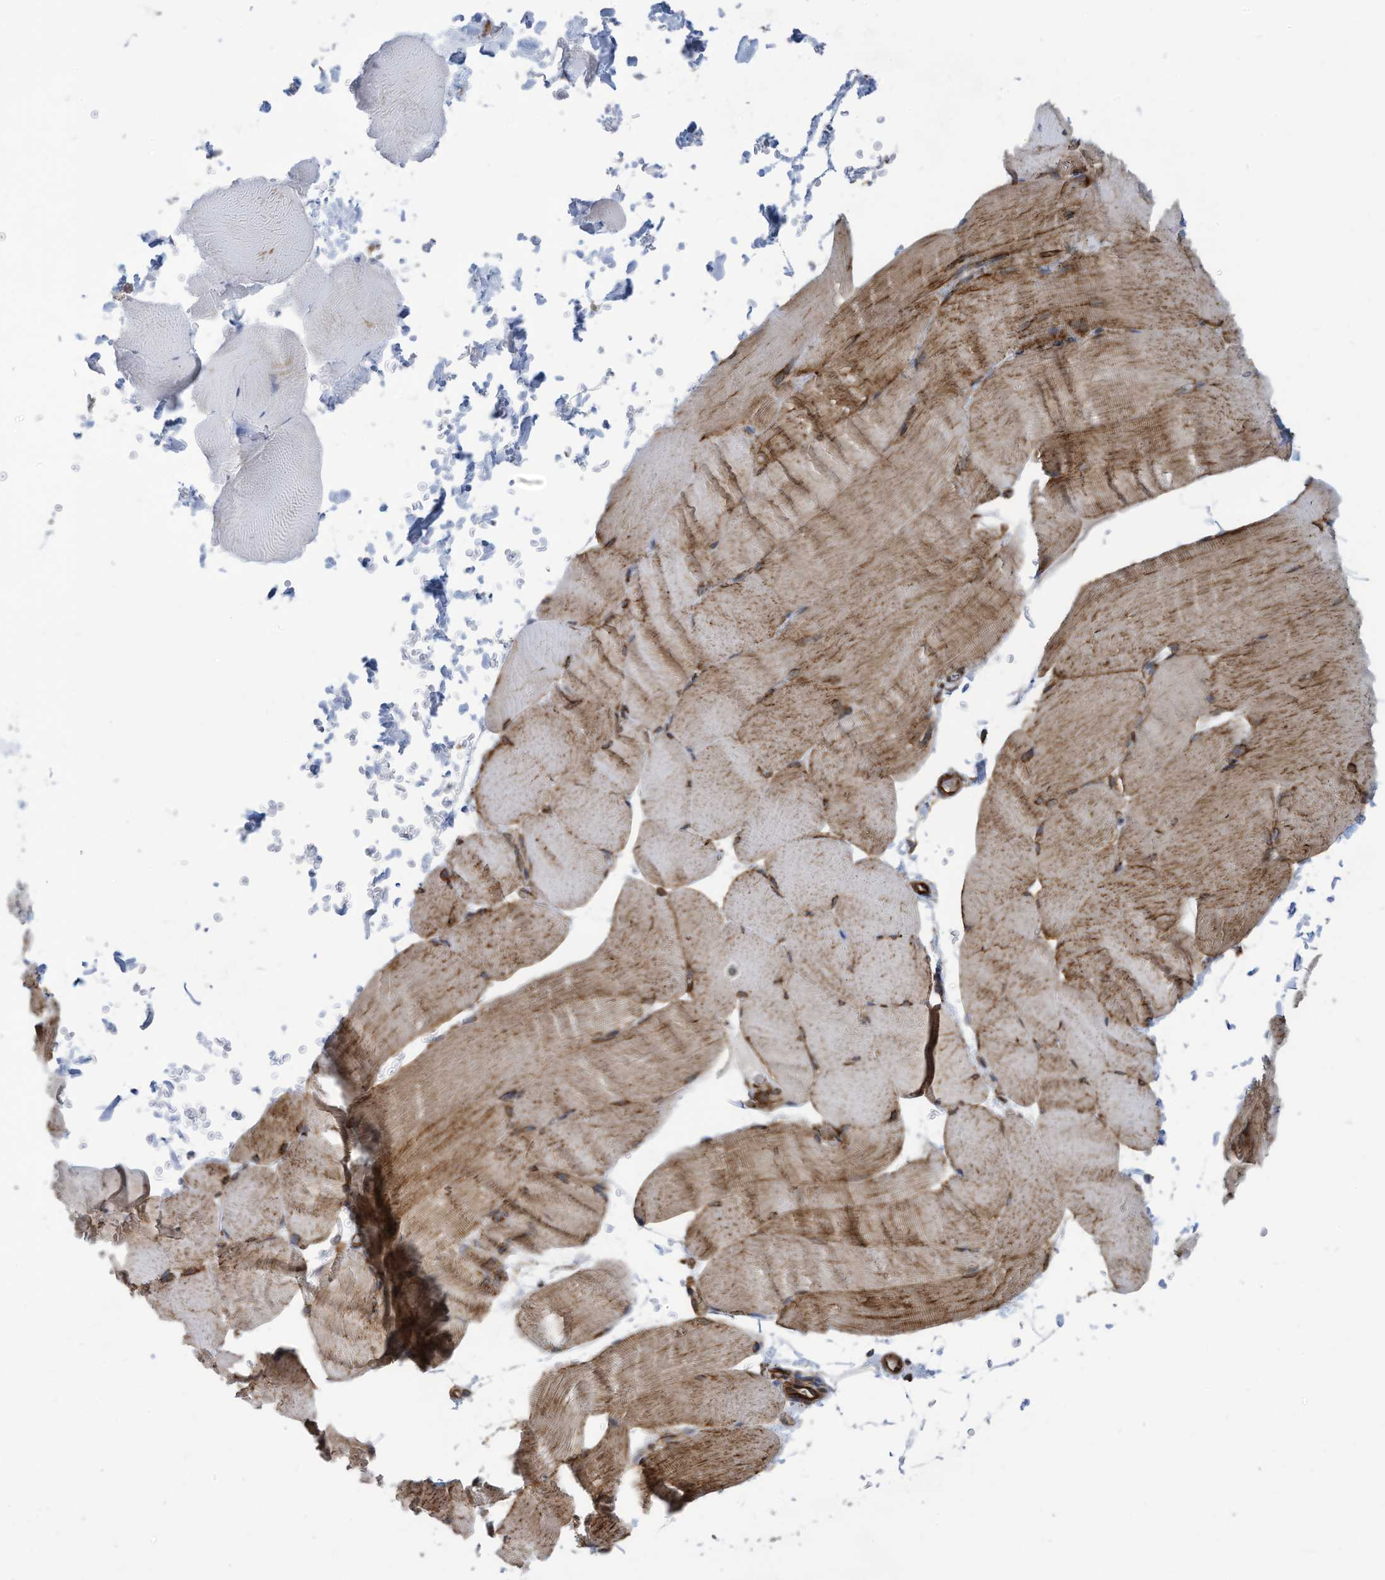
{"staining": {"intensity": "moderate", "quantity": ">75%", "location": "cytoplasmic/membranous"}, "tissue": "skeletal muscle", "cell_type": "Myocytes", "image_type": "normal", "snomed": [{"axis": "morphology", "description": "Normal tissue, NOS"}, {"axis": "topography", "description": "Skeletal muscle"}, {"axis": "topography", "description": "Parathyroid gland"}], "caption": "High-power microscopy captured an IHC image of normal skeletal muscle, revealing moderate cytoplasmic/membranous expression in about >75% of myocytes. (DAB (3,3'-diaminobenzidine) = brown stain, brightfield microscopy at high magnification).", "gene": "ZBTB45", "patient": {"sex": "female", "age": 37}}